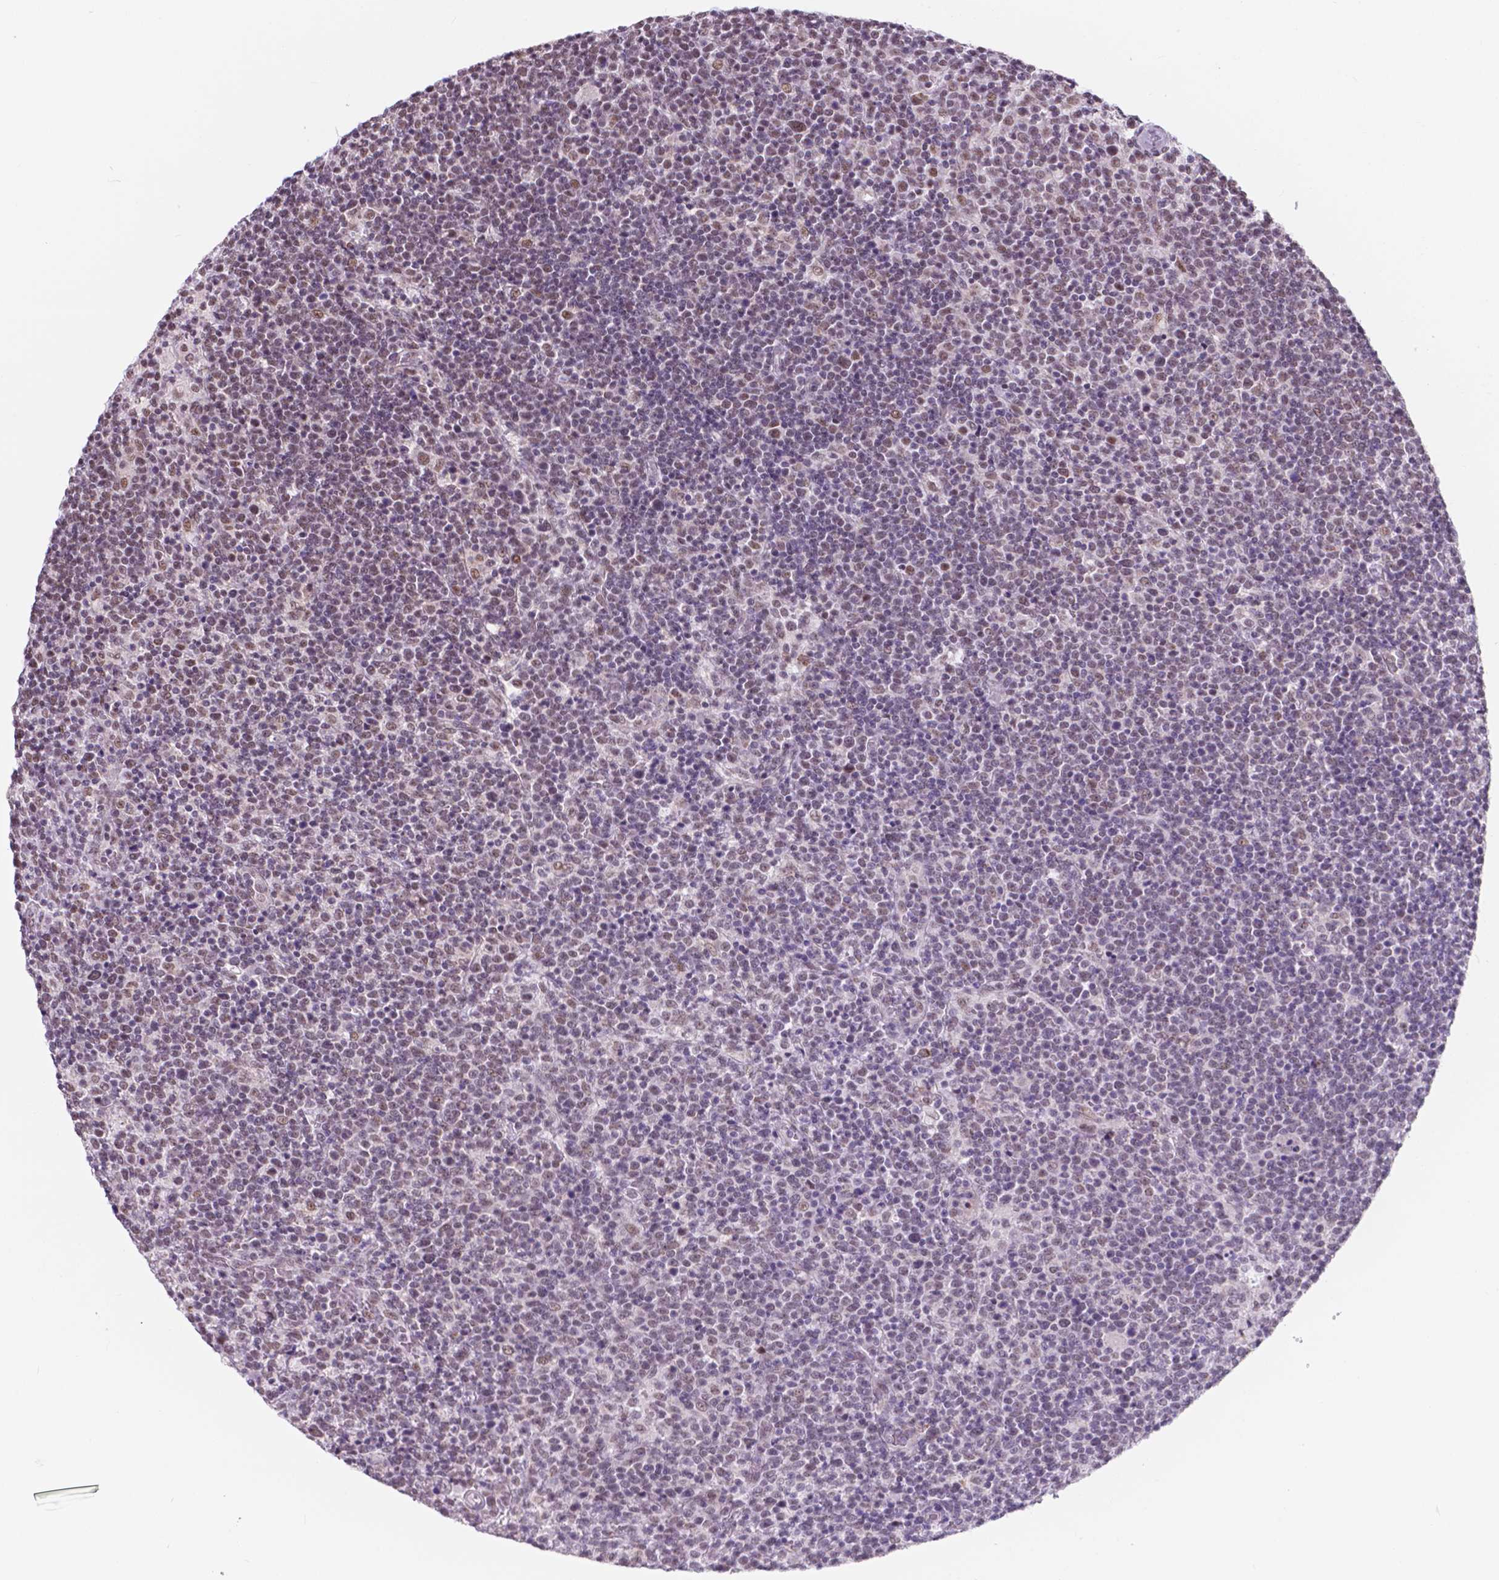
{"staining": {"intensity": "weak", "quantity": "25%-75%", "location": "nuclear"}, "tissue": "lymphoma", "cell_type": "Tumor cells", "image_type": "cancer", "snomed": [{"axis": "morphology", "description": "Malignant lymphoma, non-Hodgkin's type, High grade"}, {"axis": "topography", "description": "Lymph node"}], "caption": "This histopathology image exhibits immunohistochemistry staining of human lymphoma, with low weak nuclear positivity in about 25%-75% of tumor cells.", "gene": "BCAS2", "patient": {"sex": "male", "age": 61}}